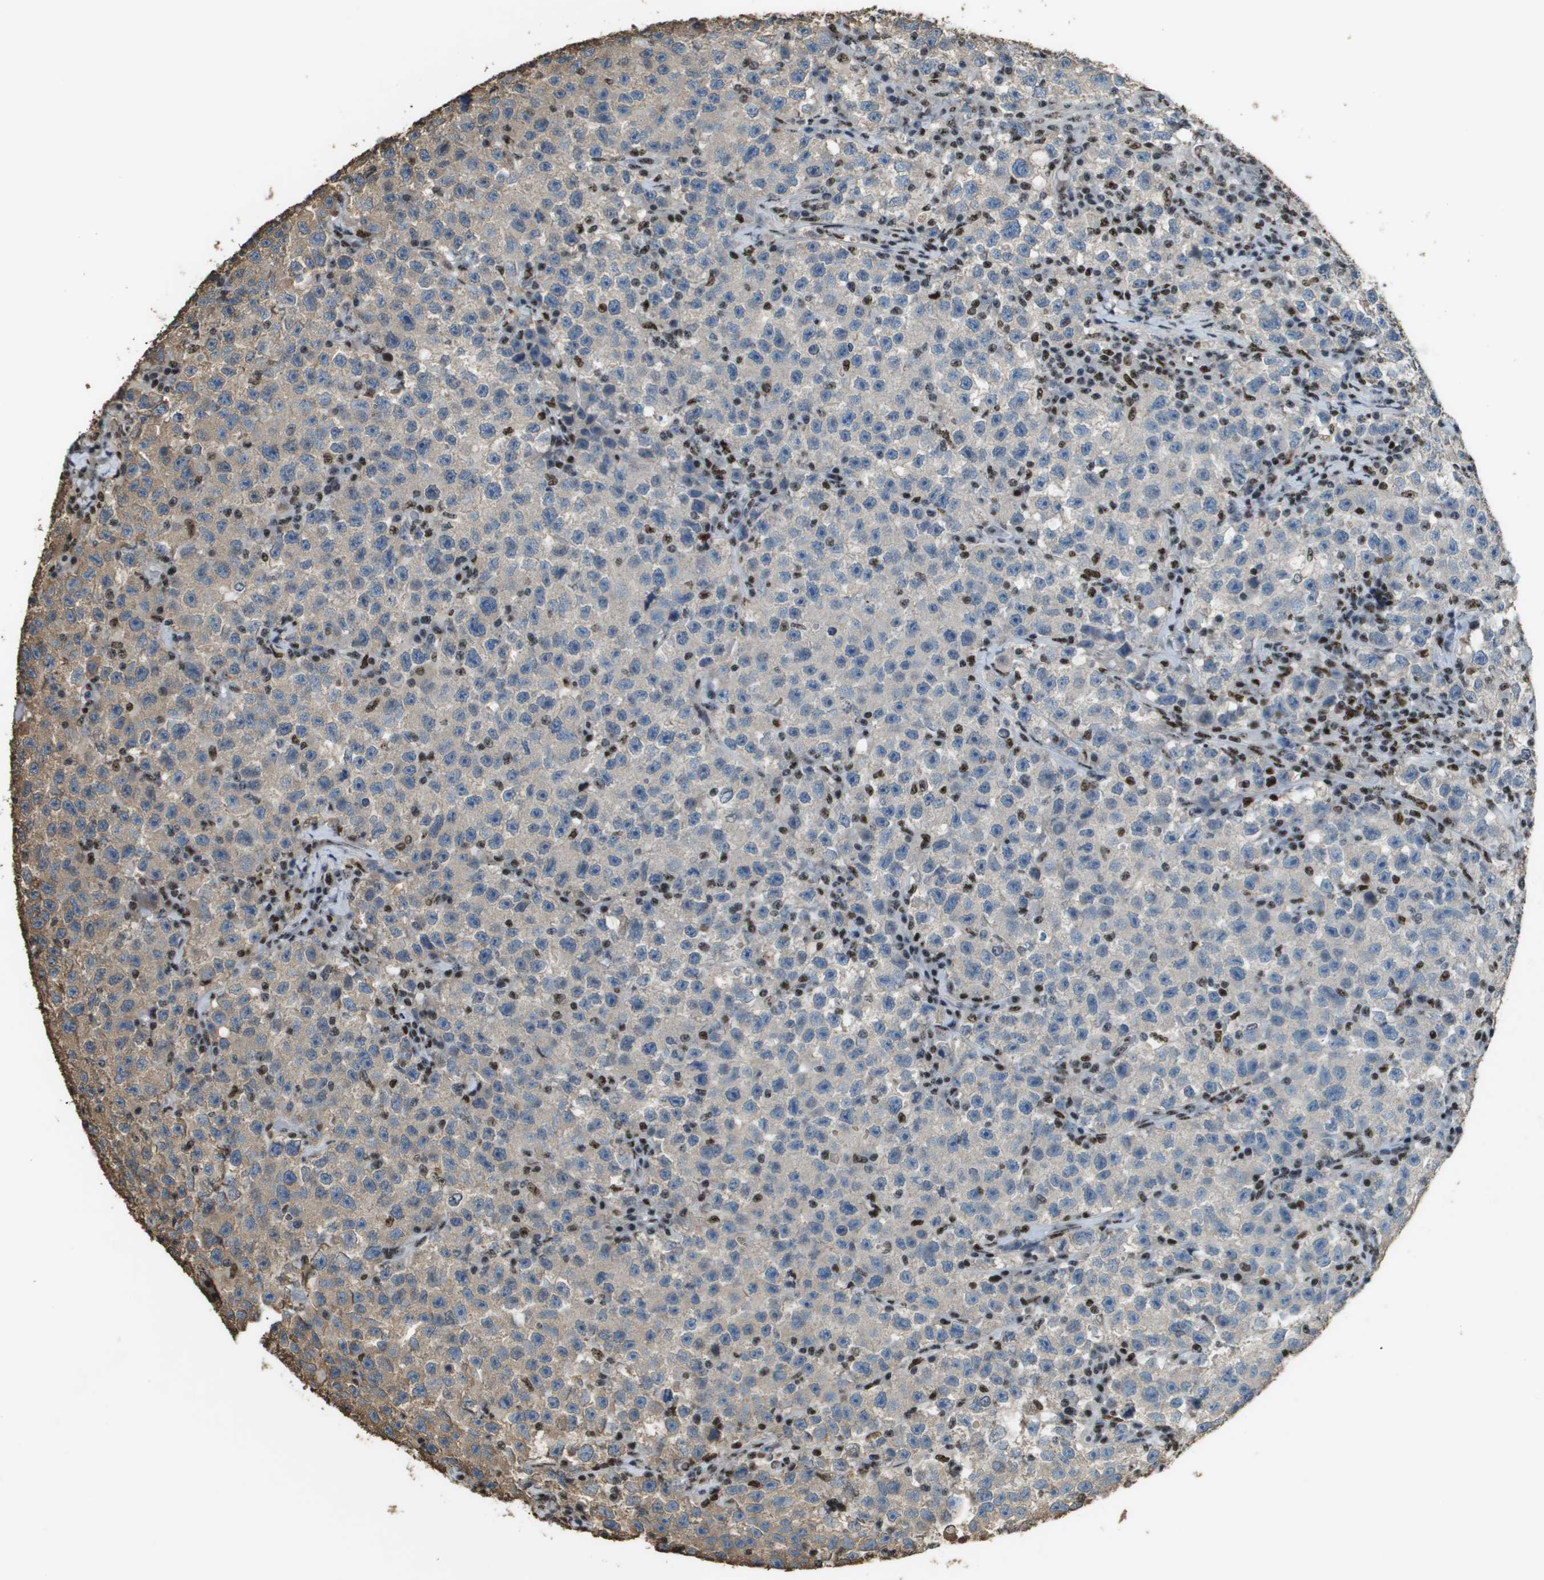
{"staining": {"intensity": "weak", "quantity": "<25%", "location": "cytoplasmic/membranous"}, "tissue": "testis cancer", "cell_type": "Tumor cells", "image_type": "cancer", "snomed": [{"axis": "morphology", "description": "Seminoma, NOS"}, {"axis": "topography", "description": "Testis"}], "caption": "Immunohistochemistry histopathology image of neoplastic tissue: human testis seminoma stained with DAB (3,3'-diaminobenzidine) demonstrates no significant protein staining in tumor cells.", "gene": "SP100", "patient": {"sex": "male", "age": 22}}